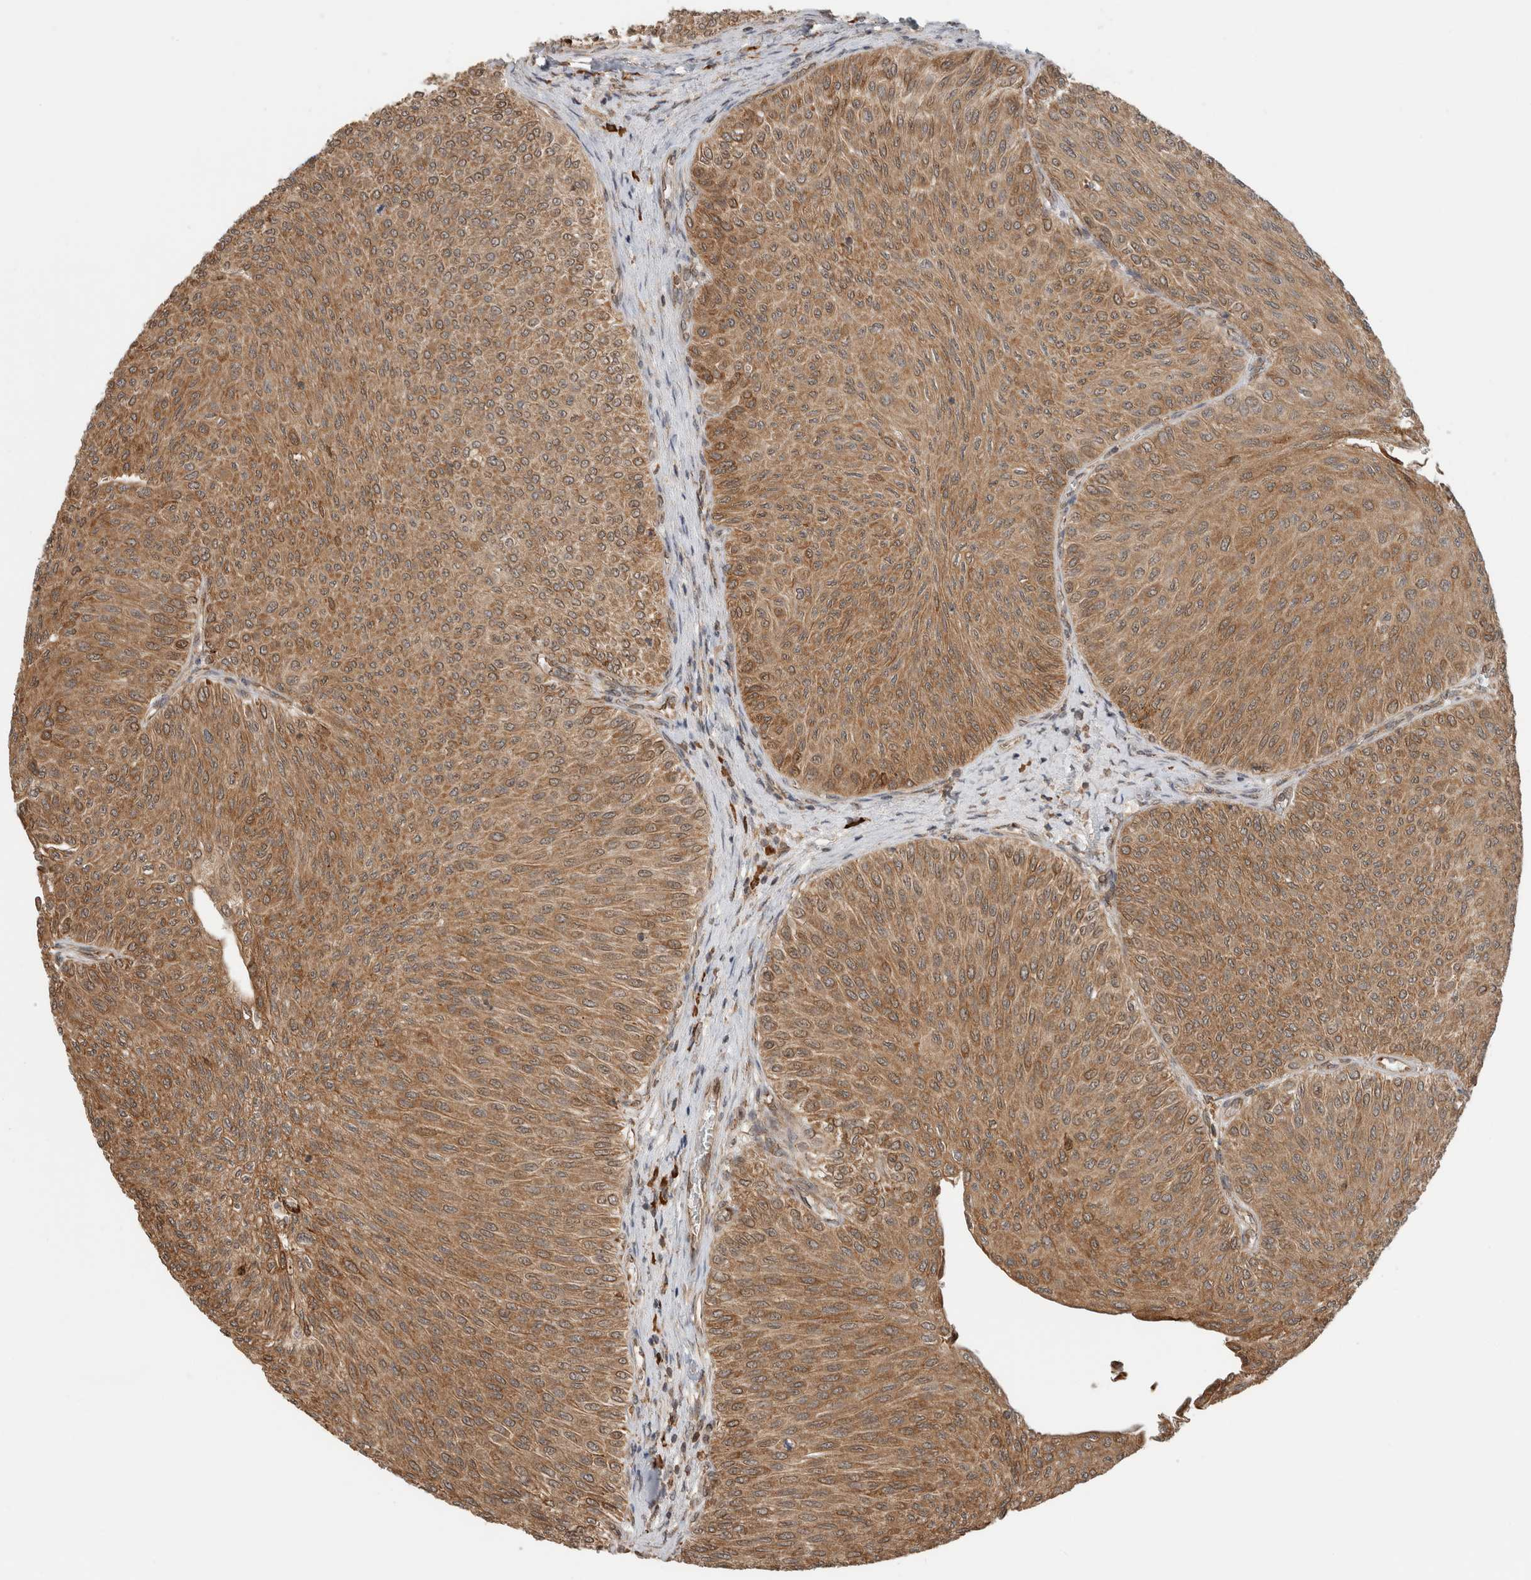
{"staining": {"intensity": "moderate", "quantity": ">75%", "location": "cytoplasmic/membranous,nuclear"}, "tissue": "urothelial cancer", "cell_type": "Tumor cells", "image_type": "cancer", "snomed": [{"axis": "morphology", "description": "Urothelial carcinoma, Low grade"}, {"axis": "topography", "description": "Urinary bladder"}], "caption": "Low-grade urothelial carcinoma stained for a protein demonstrates moderate cytoplasmic/membranous and nuclear positivity in tumor cells.", "gene": "MS4A7", "patient": {"sex": "male", "age": 78}}